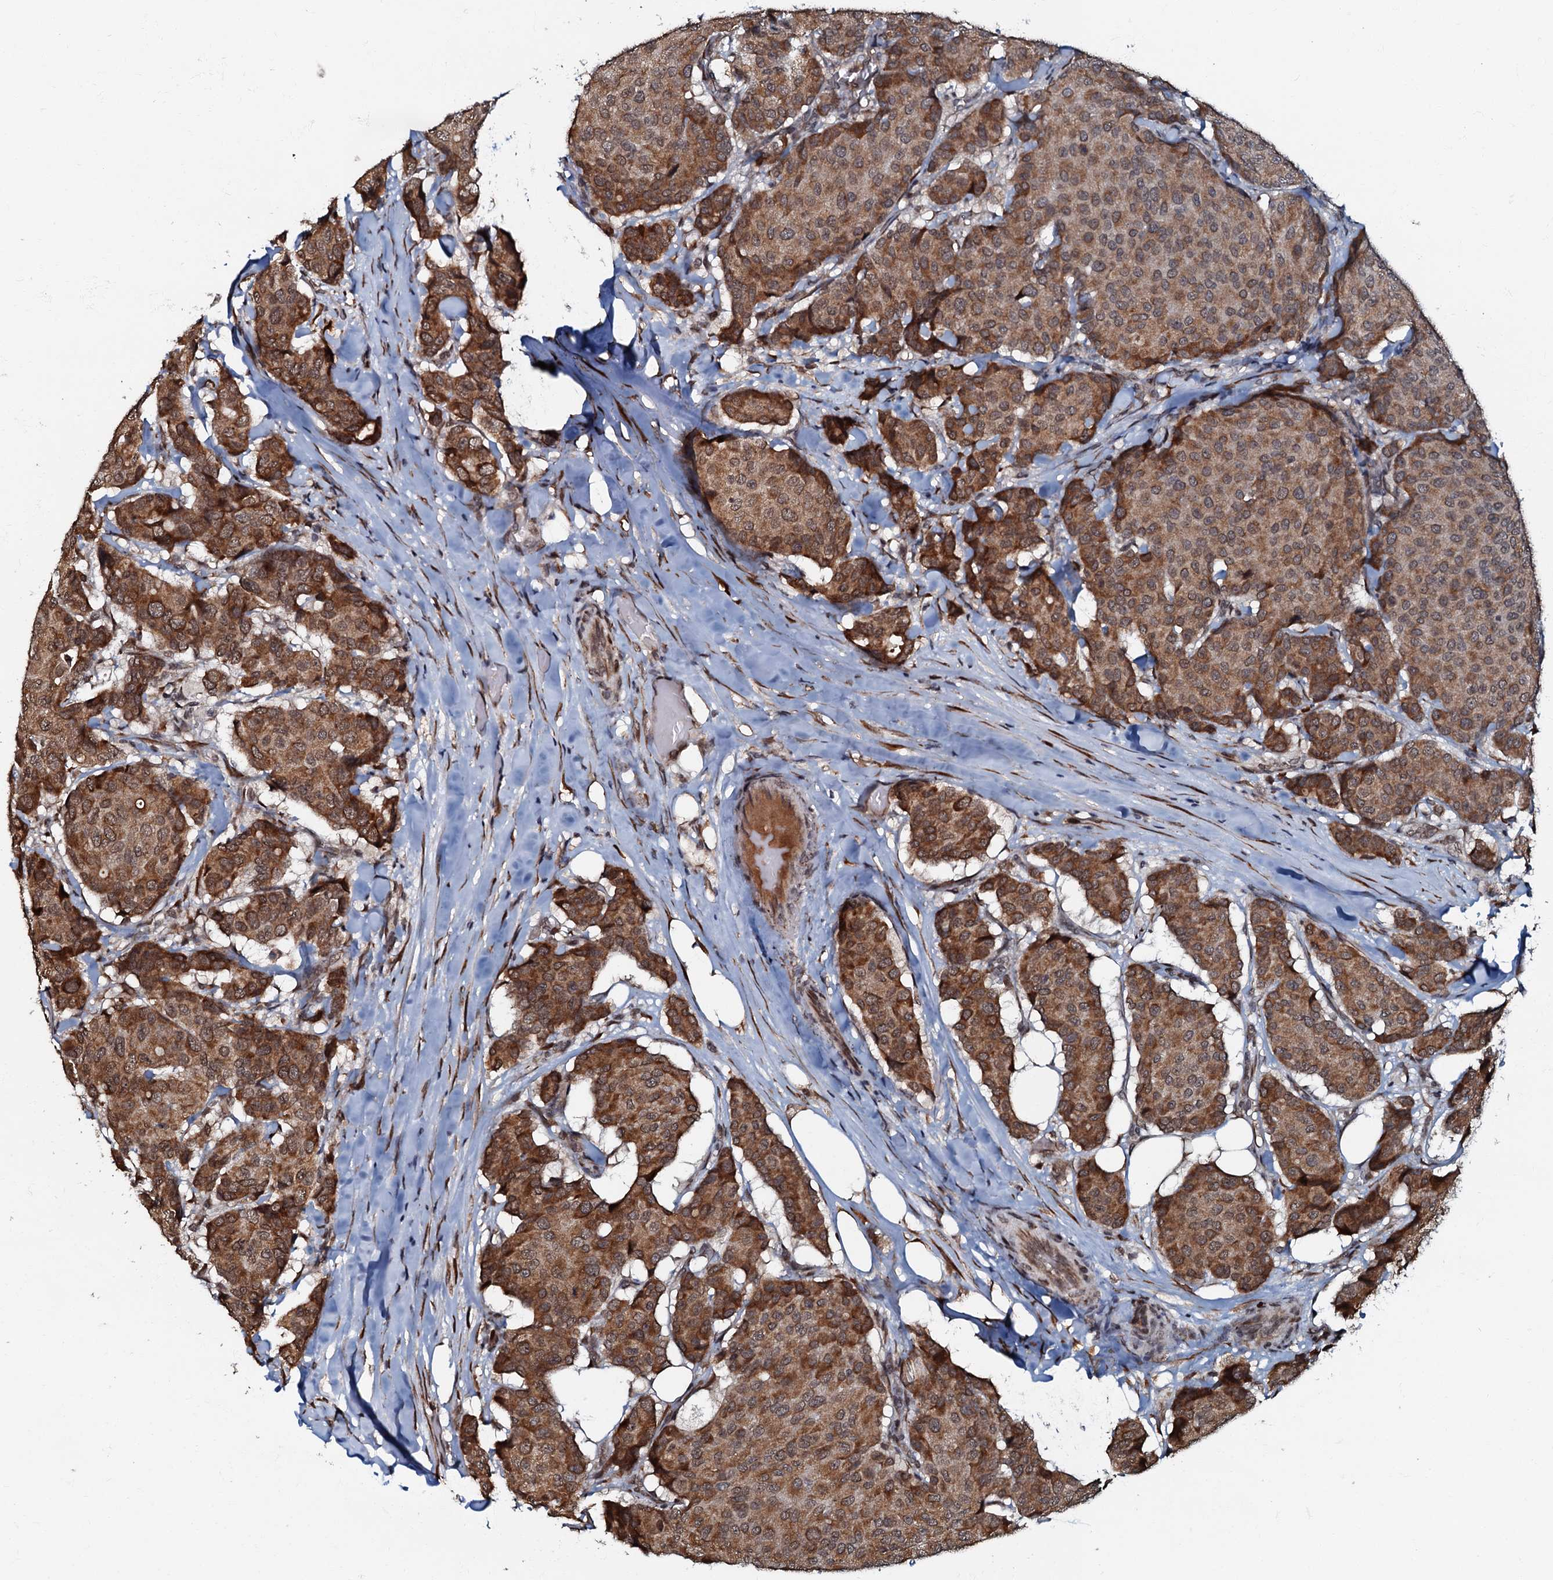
{"staining": {"intensity": "moderate", "quantity": ">75%", "location": "cytoplasmic/membranous"}, "tissue": "breast cancer", "cell_type": "Tumor cells", "image_type": "cancer", "snomed": [{"axis": "morphology", "description": "Duct carcinoma"}, {"axis": "topography", "description": "Breast"}], "caption": "Immunohistochemical staining of human breast intraductal carcinoma exhibits moderate cytoplasmic/membranous protein positivity in about >75% of tumor cells.", "gene": "C18orf32", "patient": {"sex": "female", "age": 75}}